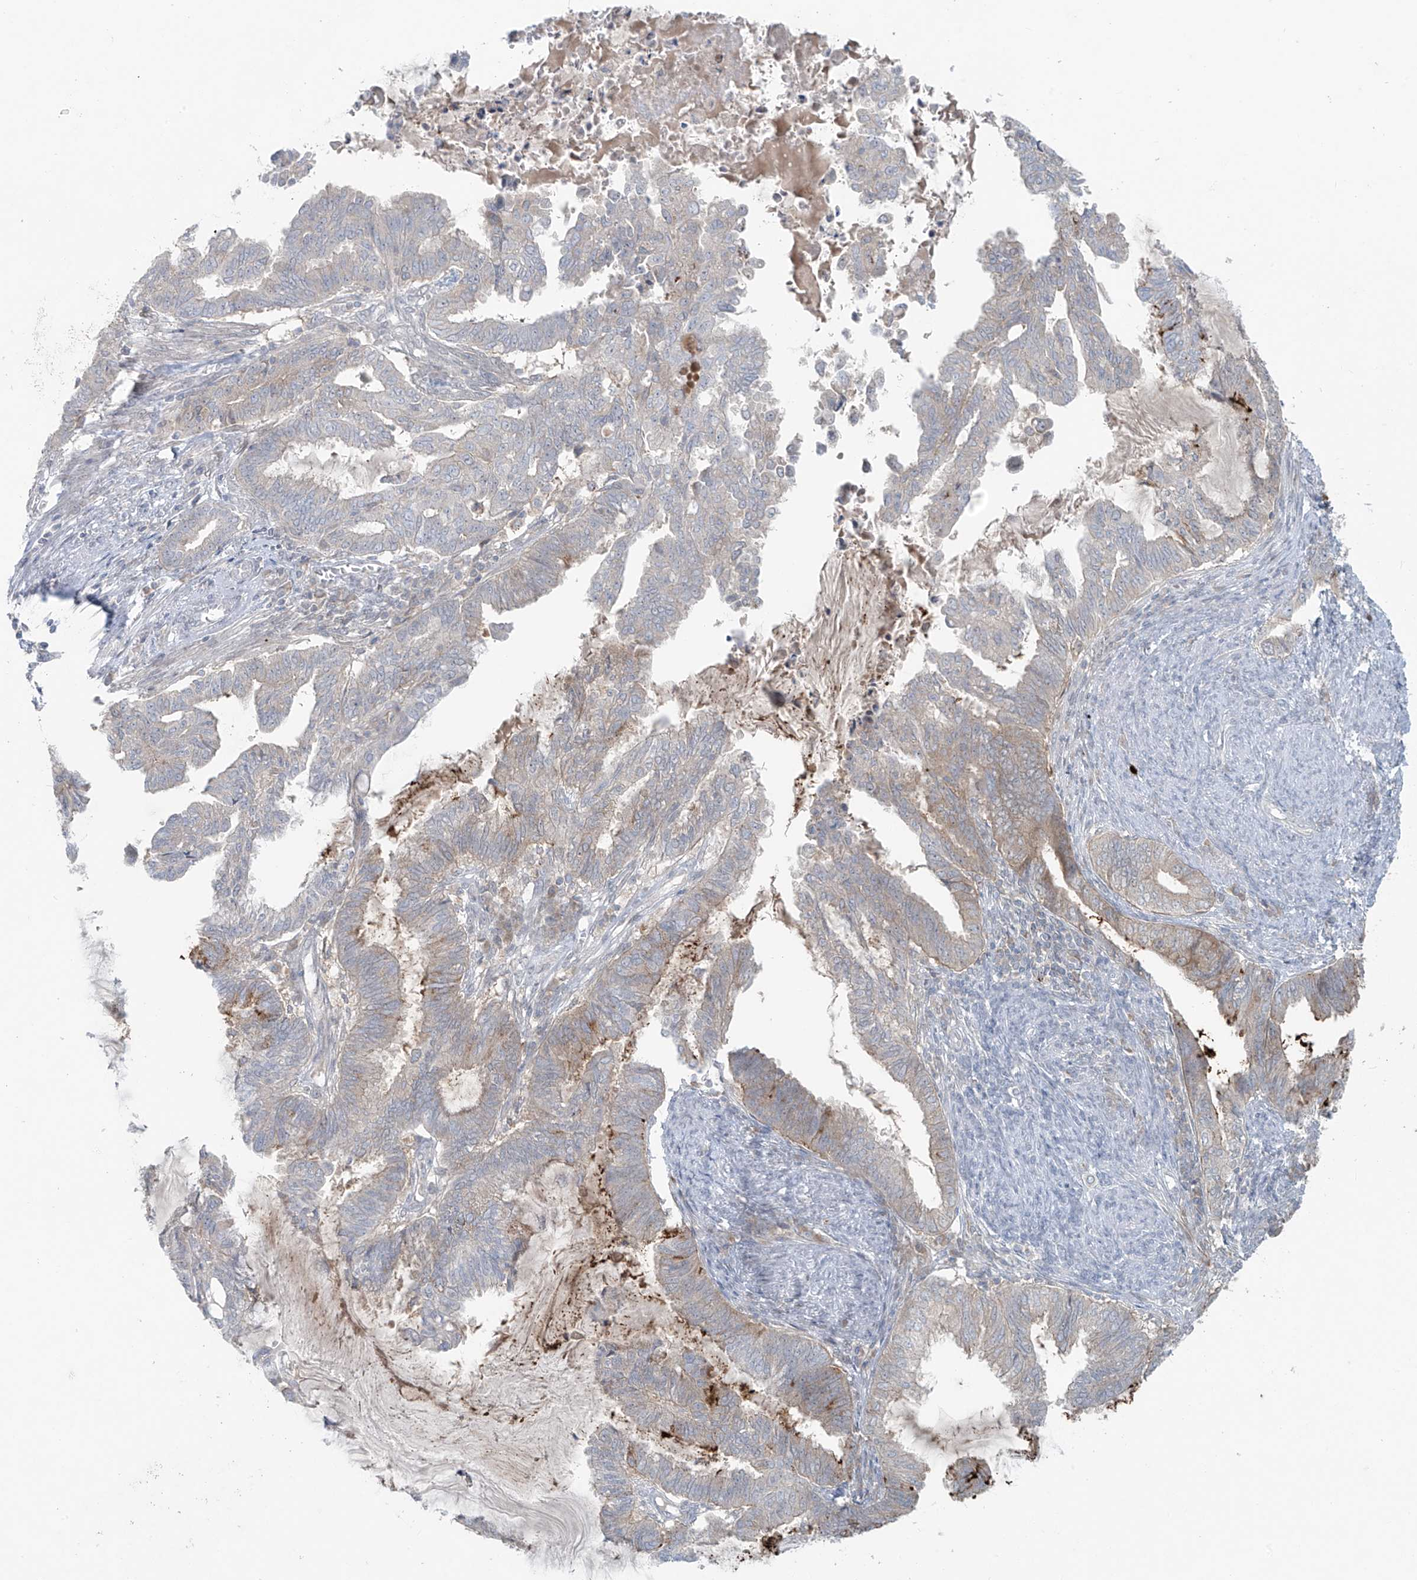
{"staining": {"intensity": "weak", "quantity": "<25%", "location": "cytoplasmic/membranous"}, "tissue": "endometrial cancer", "cell_type": "Tumor cells", "image_type": "cancer", "snomed": [{"axis": "morphology", "description": "Adenocarcinoma, NOS"}, {"axis": "topography", "description": "Endometrium"}], "caption": "A histopathology image of human endometrial adenocarcinoma is negative for staining in tumor cells.", "gene": "PPAT", "patient": {"sex": "female", "age": 86}}